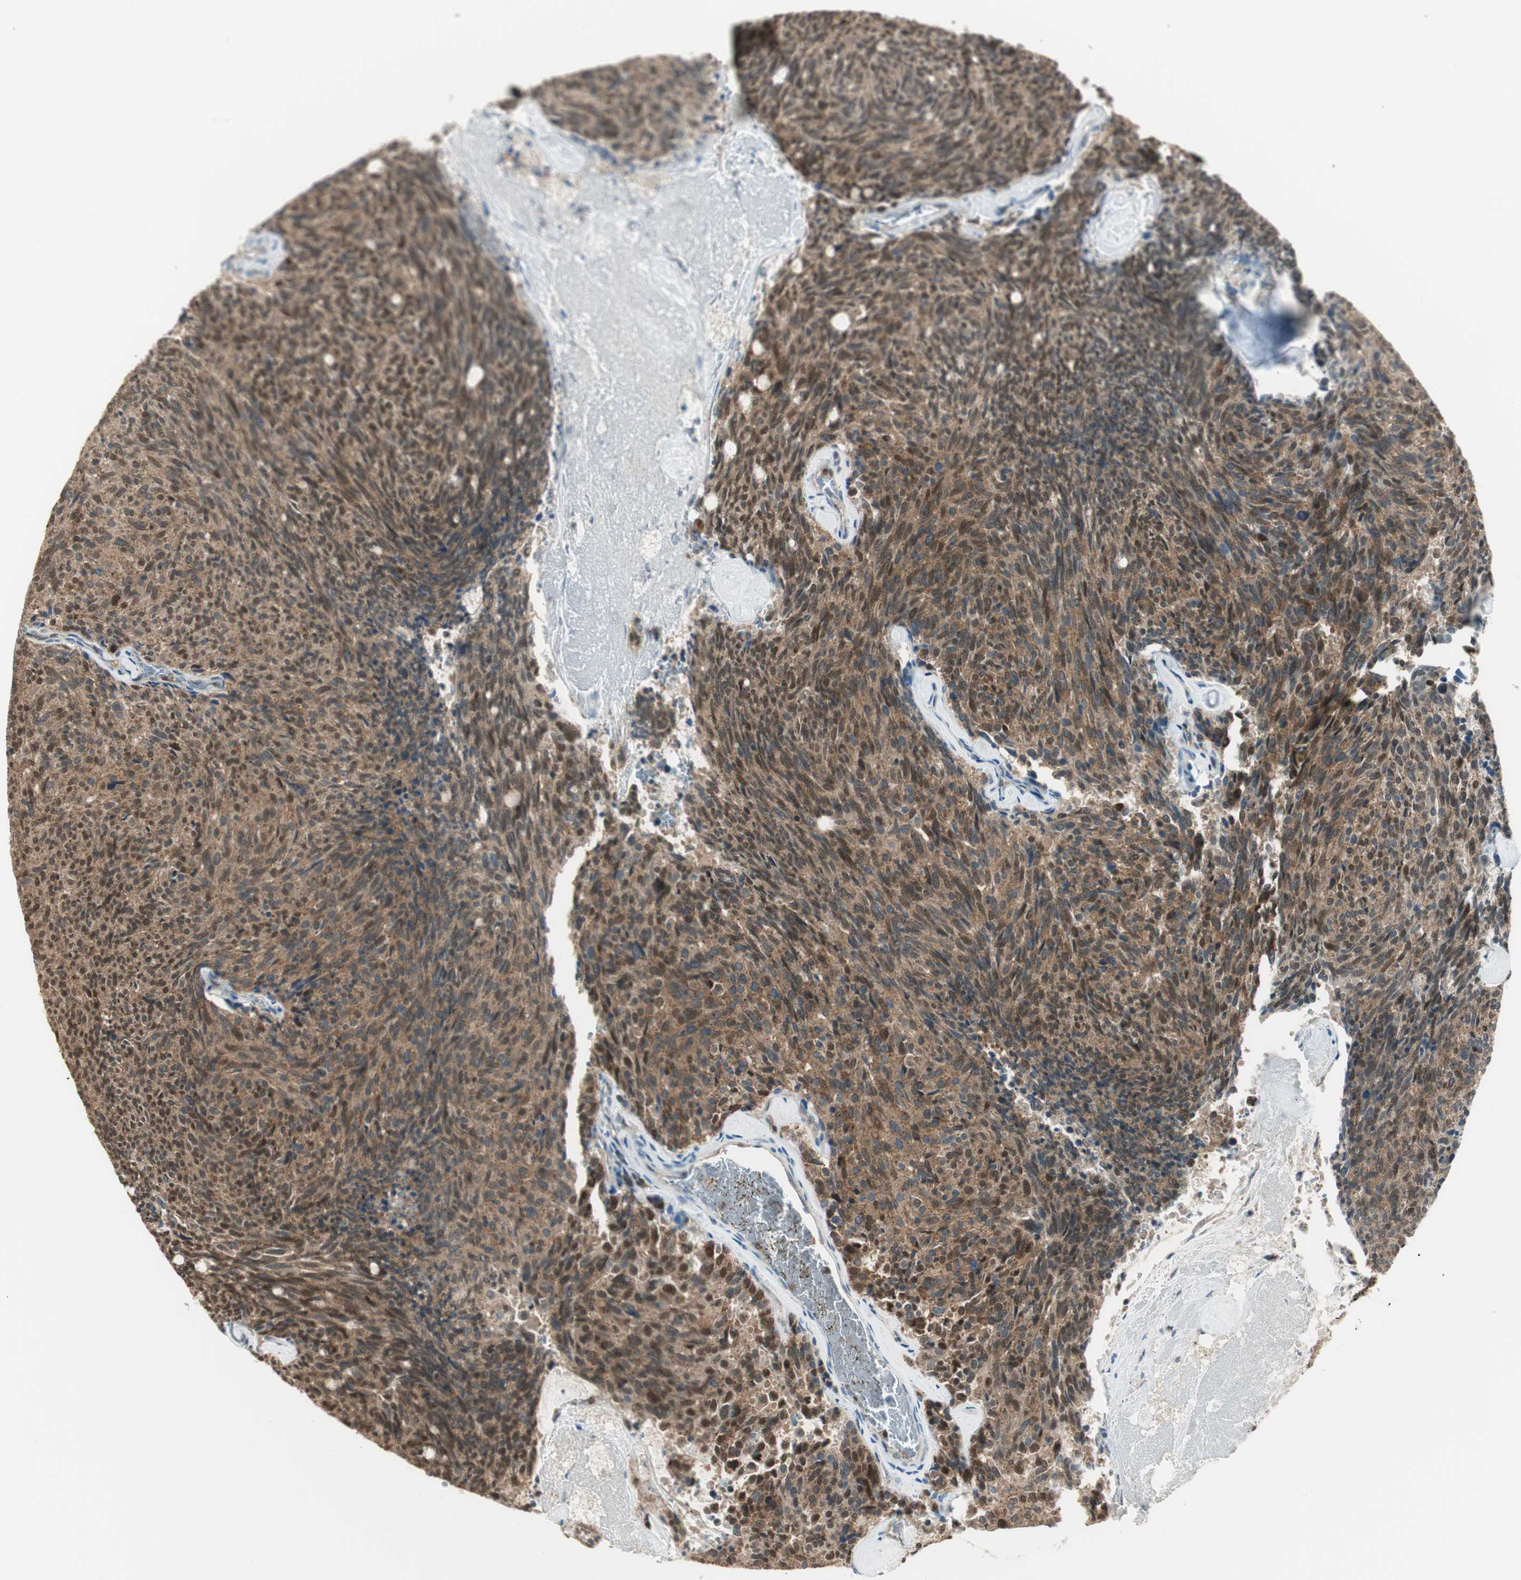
{"staining": {"intensity": "moderate", "quantity": ">75%", "location": "cytoplasmic/membranous,nuclear"}, "tissue": "carcinoid", "cell_type": "Tumor cells", "image_type": "cancer", "snomed": [{"axis": "morphology", "description": "Carcinoid, malignant, NOS"}, {"axis": "topography", "description": "Pancreas"}], "caption": "Carcinoid (malignant) was stained to show a protein in brown. There is medium levels of moderate cytoplasmic/membranous and nuclear positivity in approximately >75% of tumor cells.", "gene": "LTA4H", "patient": {"sex": "female", "age": 54}}